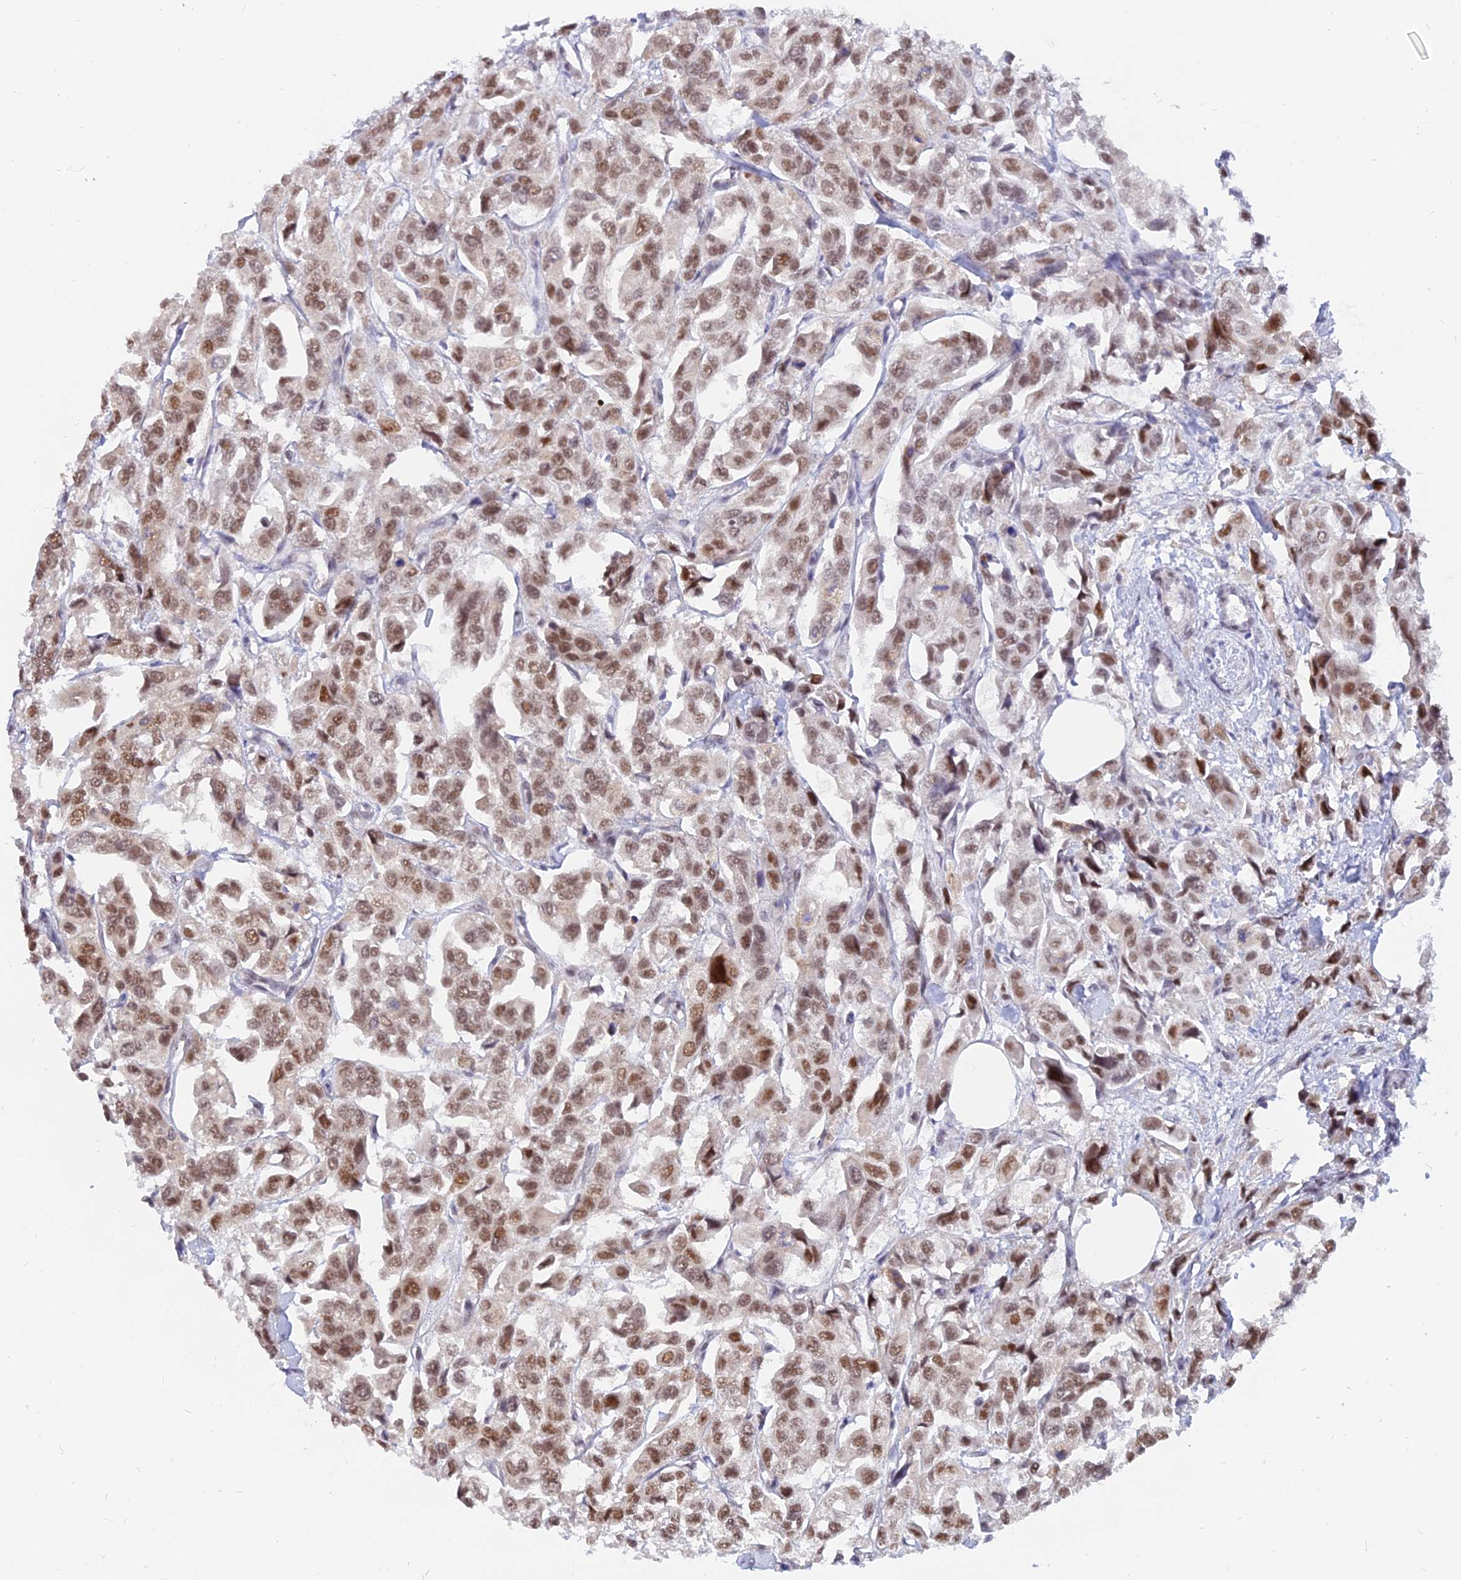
{"staining": {"intensity": "moderate", "quantity": ">75%", "location": "nuclear"}, "tissue": "urothelial cancer", "cell_type": "Tumor cells", "image_type": "cancer", "snomed": [{"axis": "morphology", "description": "Urothelial carcinoma, High grade"}, {"axis": "topography", "description": "Urinary bladder"}], "caption": "High-magnification brightfield microscopy of urothelial cancer stained with DAB (3,3'-diaminobenzidine) (brown) and counterstained with hematoxylin (blue). tumor cells exhibit moderate nuclear staining is appreciated in approximately>75% of cells.", "gene": "DPY30", "patient": {"sex": "male", "age": 67}}